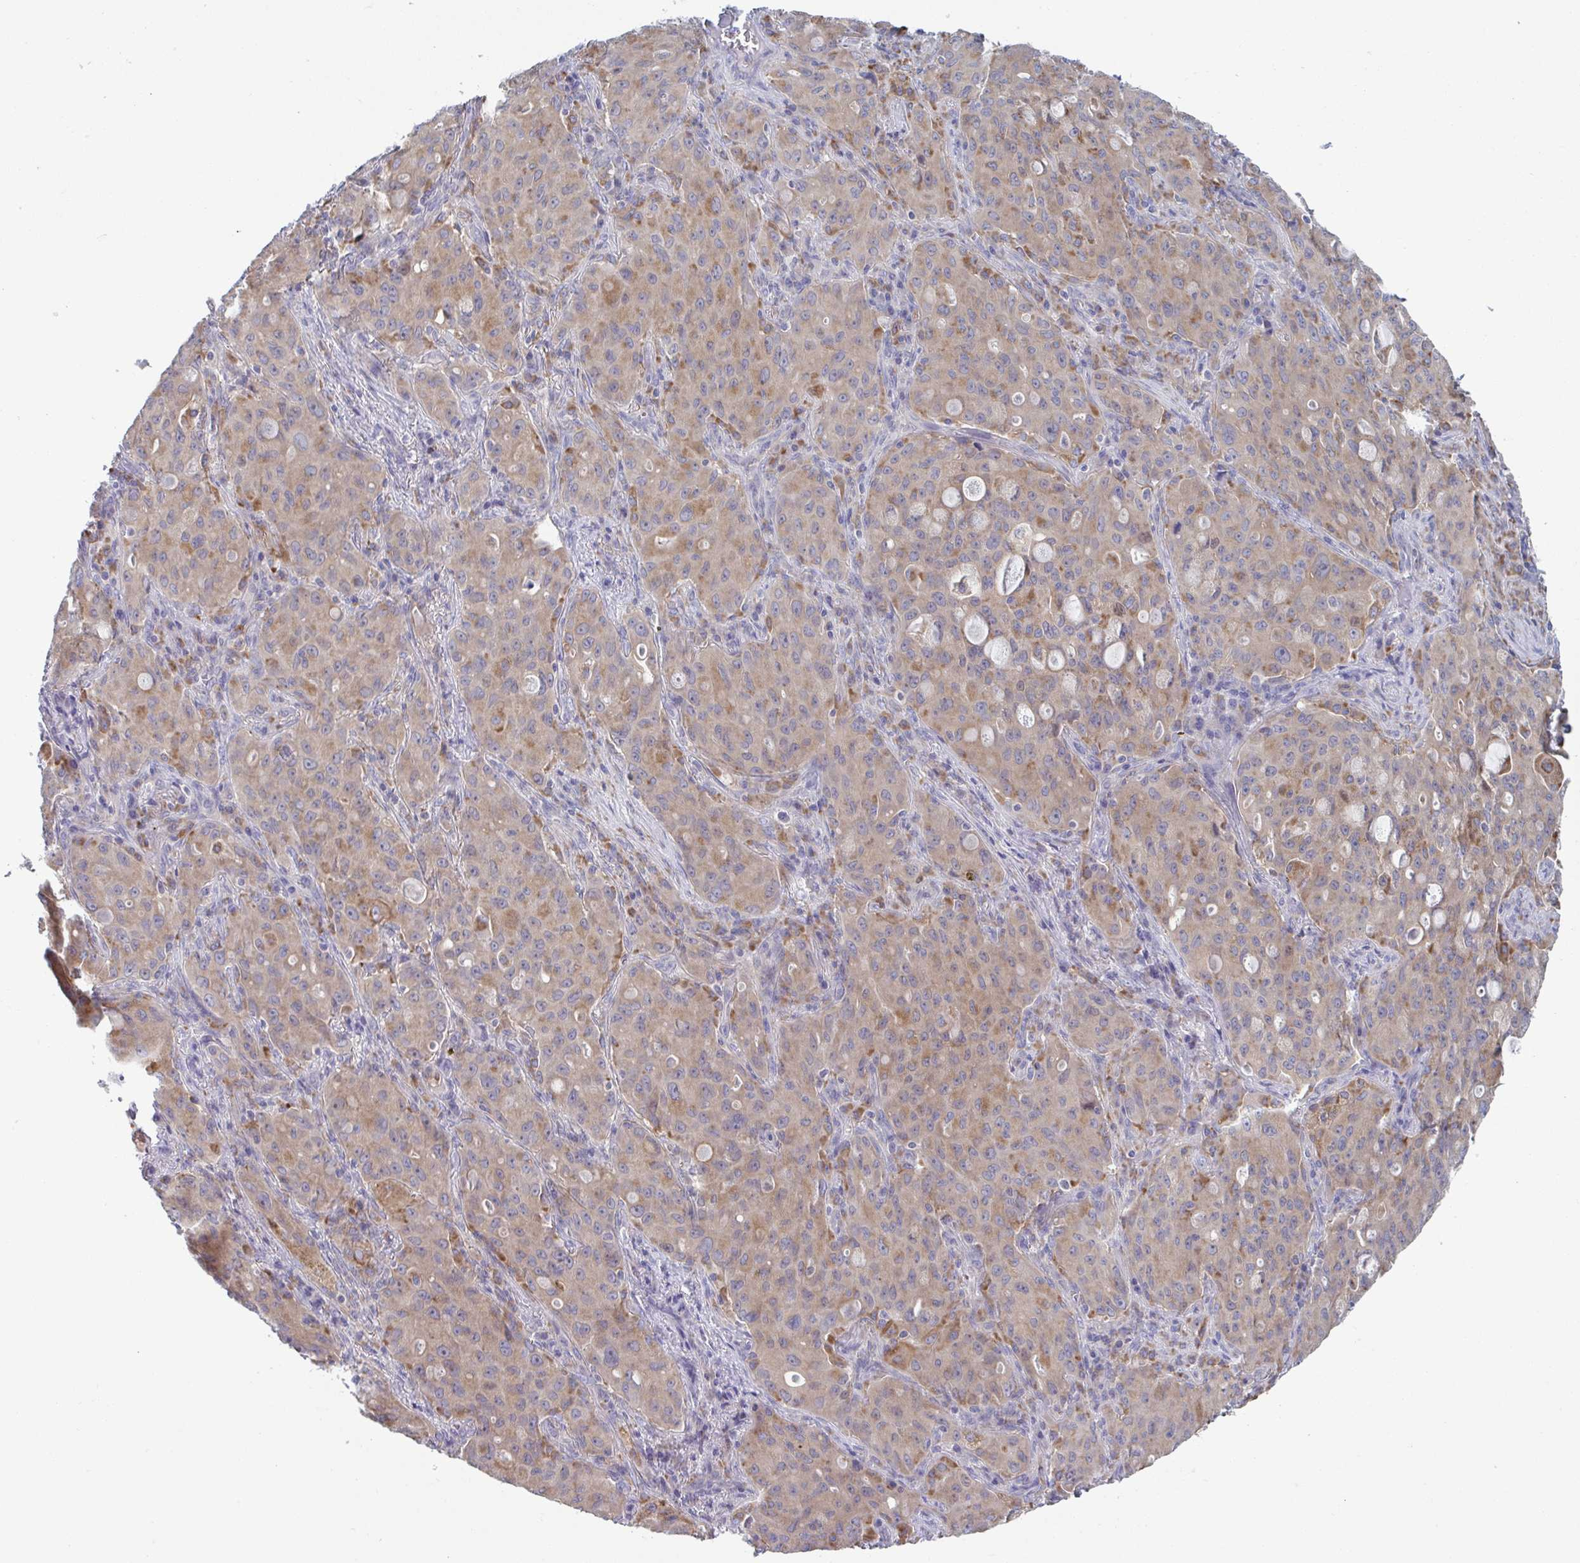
{"staining": {"intensity": "weak", "quantity": ">75%", "location": "cytoplasmic/membranous"}, "tissue": "lung cancer", "cell_type": "Tumor cells", "image_type": "cancer", "snomed": [{"axis": "morphology", "description": "Adenocarcinoma, NOS"}, {"axis": "topography", "description": "Lung"}], "caption": "This image shows immunohistochemistry (IHC) staining of human adenocarcinoma (lung), with low weak cytoplasmic/membranous staining in about >75% of tumor cells.", "gene": "NIPSNAP1", "patient": {"sex": "female", "age": 44}}